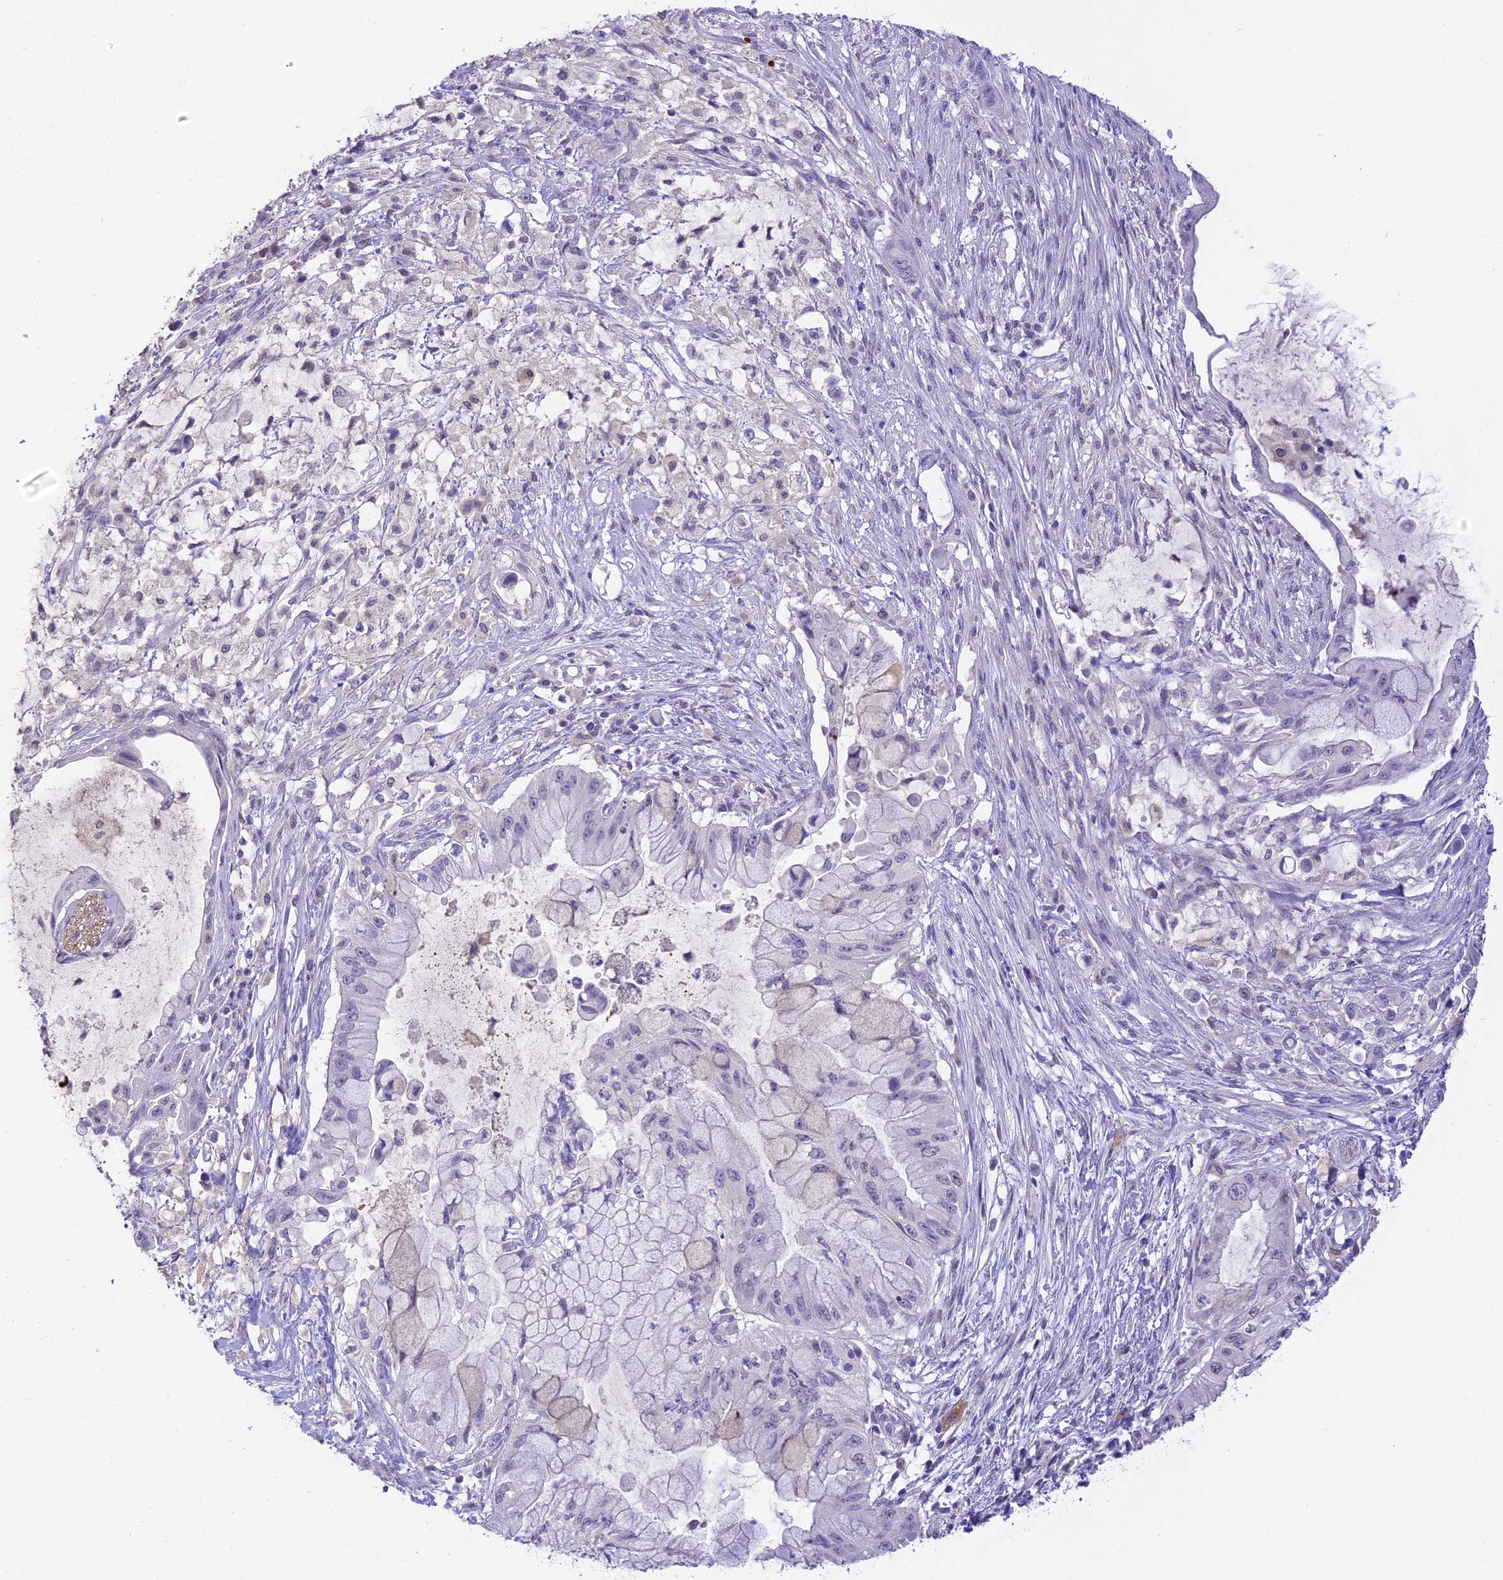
{"staining": {"intensity": "negative", "quantity": "none", "location": "none"}, "tissue": "pancreatic cancer", "cell_type": "Tumor cells", "image_type": "cancer", "snomed": [{"axis": "morphology", "description": "Adenocarcinoma, NOS"}, {"axis": "topography", "description": "Pancreas"}], "caption": "There is no significant expression in tumor cells of pancreatic adenocarcinoma. The staining is performed using DAB brown chromogen with nuclei counter-stained in using hematoxylin.", "gene": "AHSP", "patient": {"sex": "male", "age": 48}}